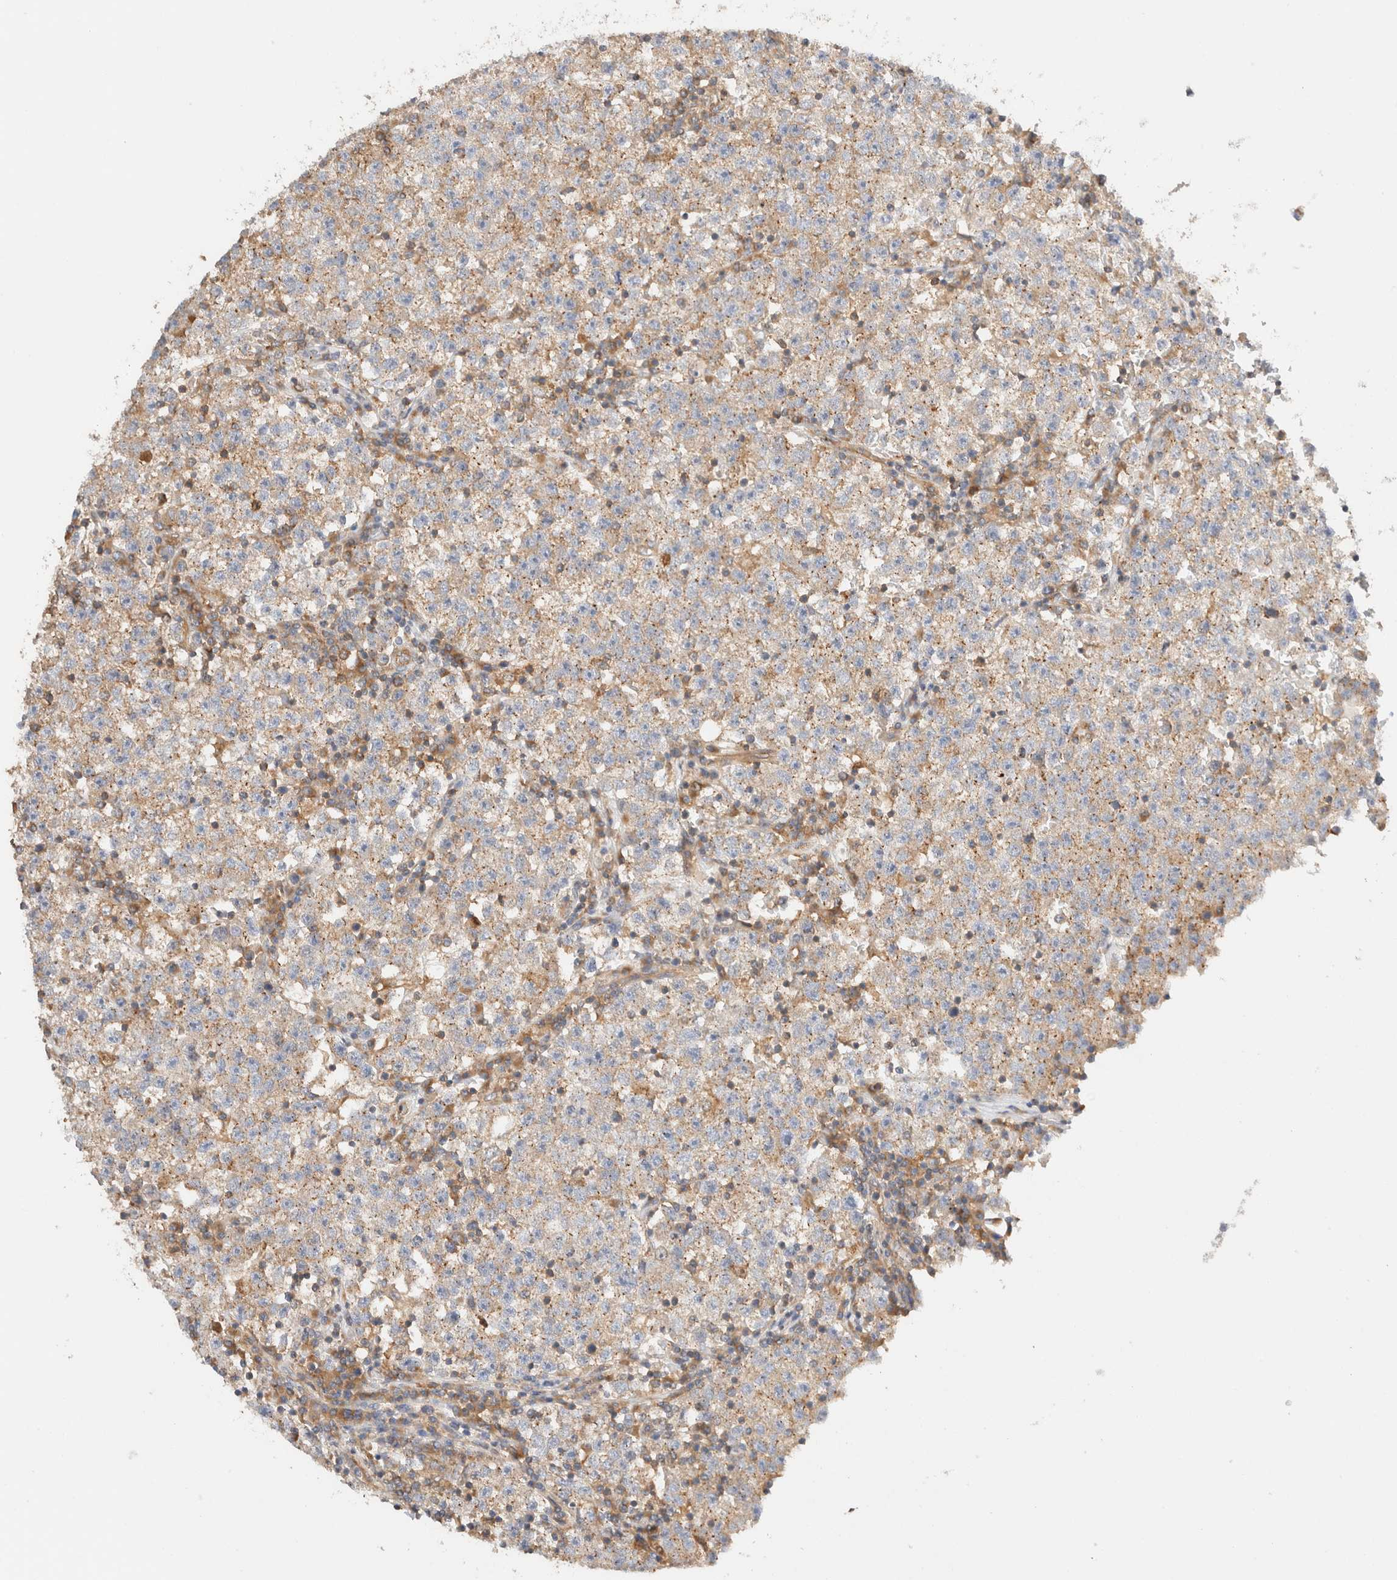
{"staining": {"intensity": "weak", "quantity": "25%-75%", "location": "cytoplasmic/membranous"}, "tissue": "testis cancer", "cell_type": "Tumor cells", "image_type": "cancer", "snomed": [{"axis": "morphology", "description": "Seminoma, NOS"}, {"axis": "topography", "description": "Testis"}], "caption": "Approximately 25%-75% of tumor cells in testis seminoma exhibit weak cytoplasmic/membranous protein positivity as visualized by brown immunohistochemical staining.", "gene": "RABEP1", "patient": {"sex": "male", "age": 22}}